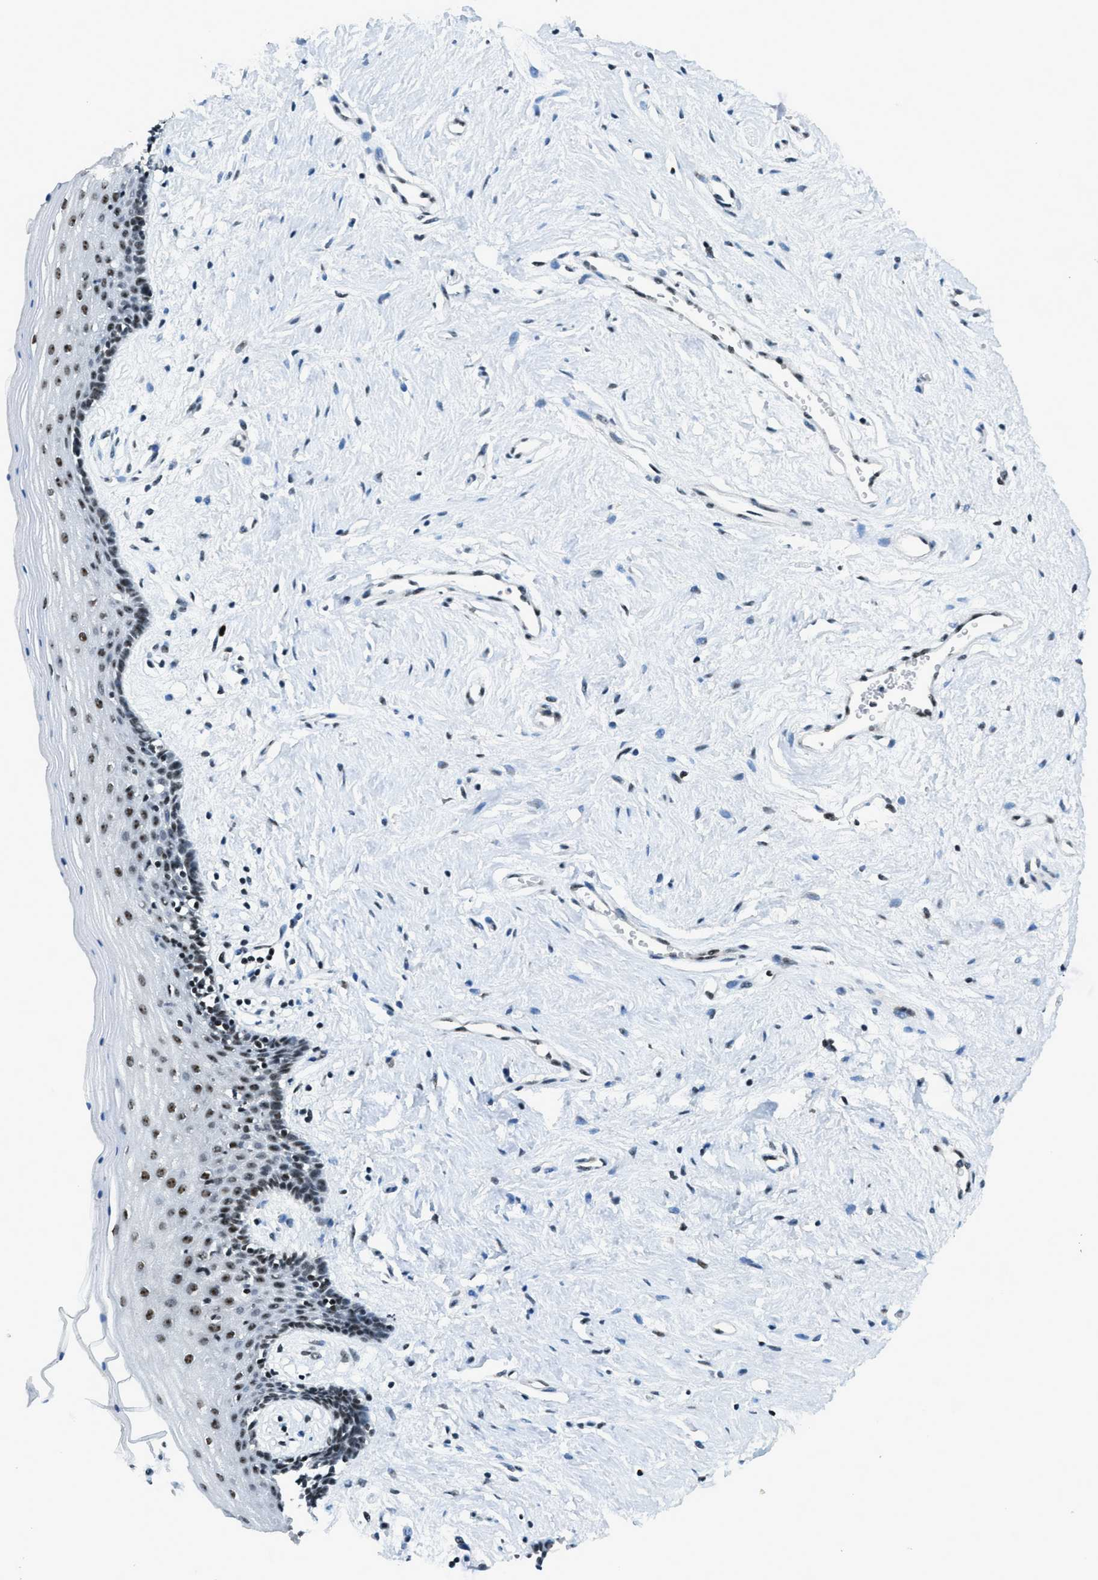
{"staining": {"intensity": "moderate", "quantity": "25%-75%", "location": "nuclear"}, "tissue": "vagina", "cell_type": "Squamous epithelial cells", "image_type": "normal", "snomed": [{"axis": "morphology", "description": "Normal tissue, NOS"}, {"axis": "topography", "description": "Vagina"}], "caption": "IHC of normal human vagina exhibits medium levels of moderate nuclear expression in about 25%-75% of squamous epithelial cells. The protein is shown in brown color, while the nuclei are stained blue.", "gene": "RAD51B", "patient": {"sex": "female", "age": 44}}